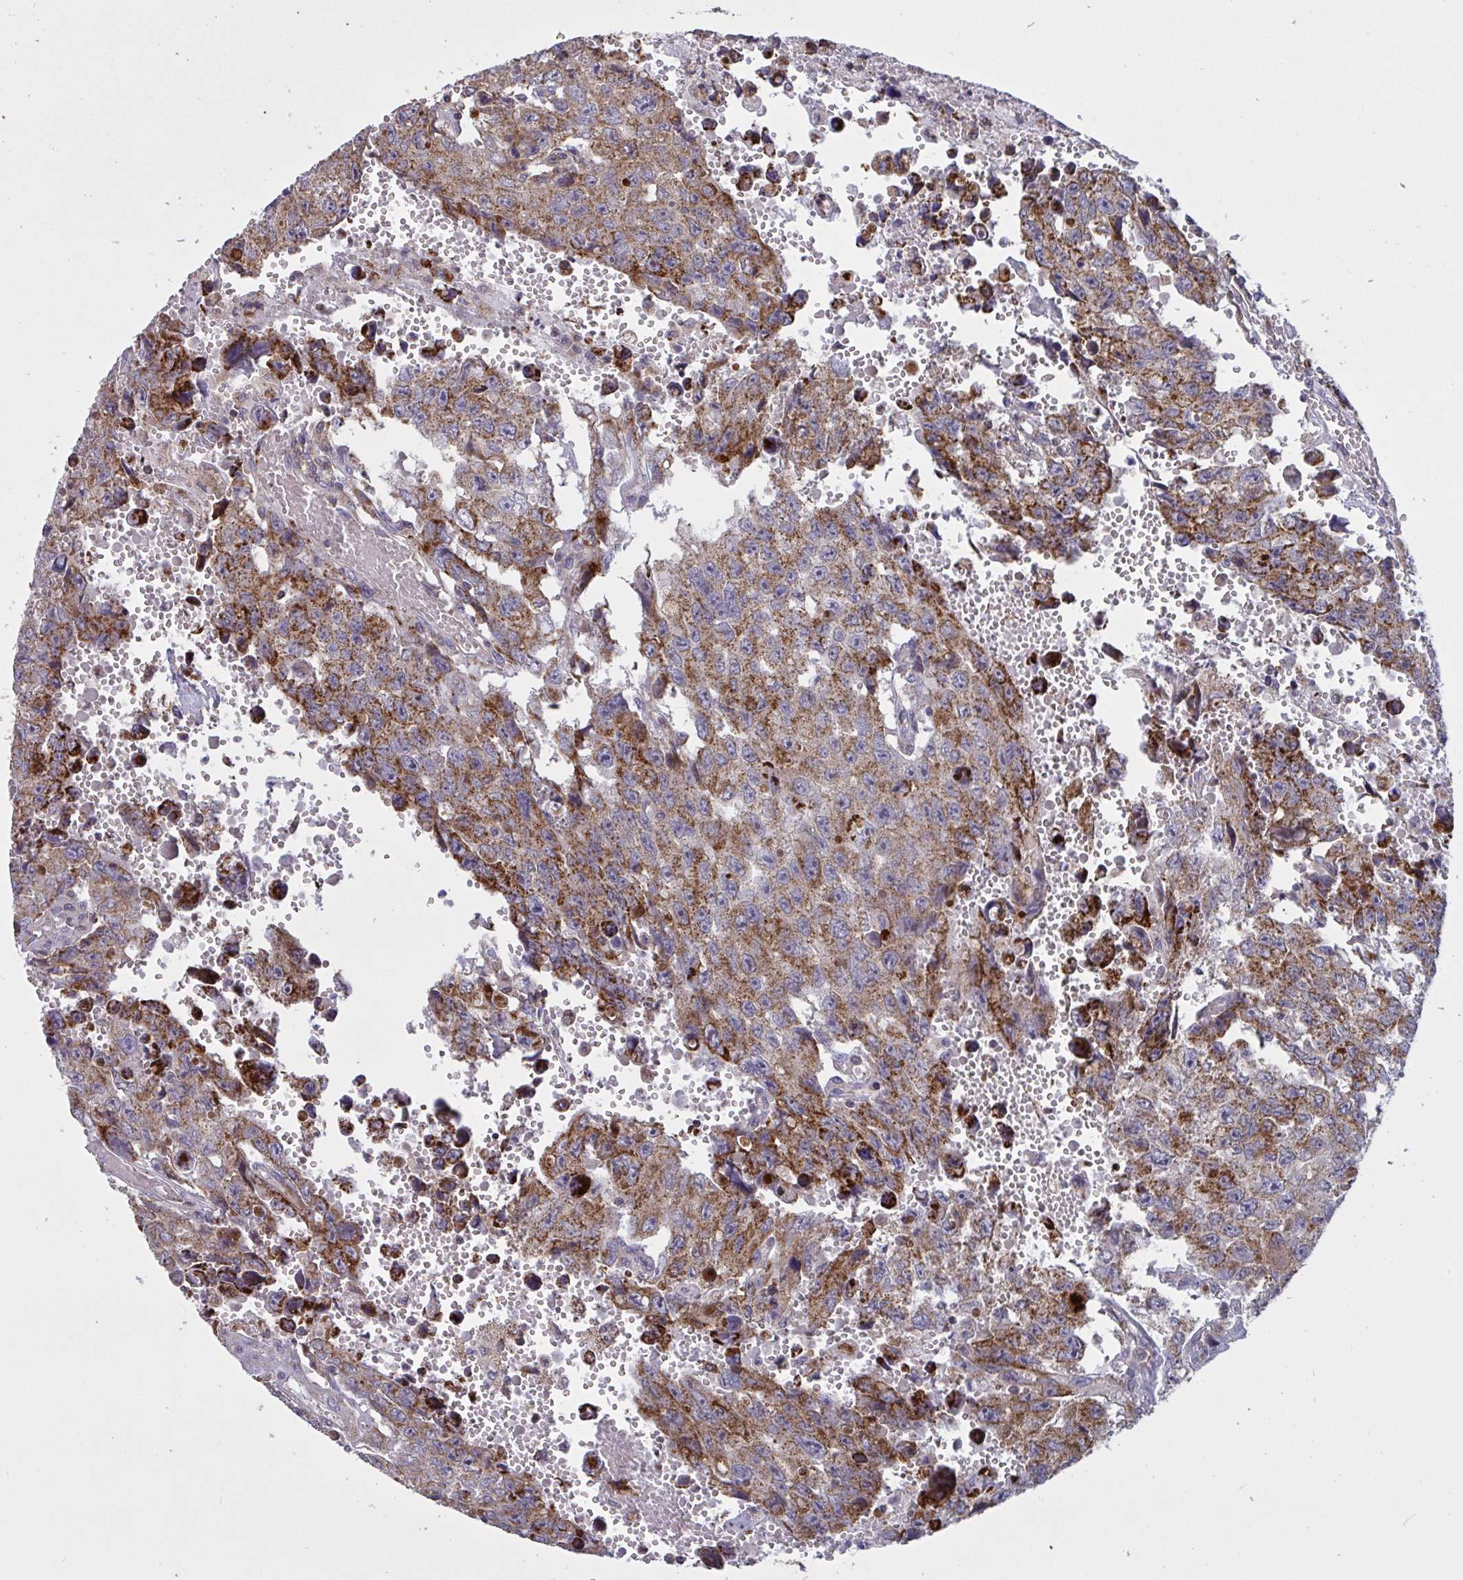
{"staining": {"intensity": "moderate", "quantity": ">75%", "location": "cytoplasmic/membranous"}, "tissue": "testis cancer", "cell_type": "Tumor cells", "image_type": "cancer", "snomed": [{"axis": "morphology", "description": "Seminoma, NOS"}, {"axis": "topography", "description": "Testis"}], "caption": "Testis seminoma tissue displays moderate cytoplasmic/membranous expression in about >75% of tumor cells (IHC, brightfield microscopy, high magnification).", "gene": "MICOS10", "patient": {"sex": "male", "age": 26}}